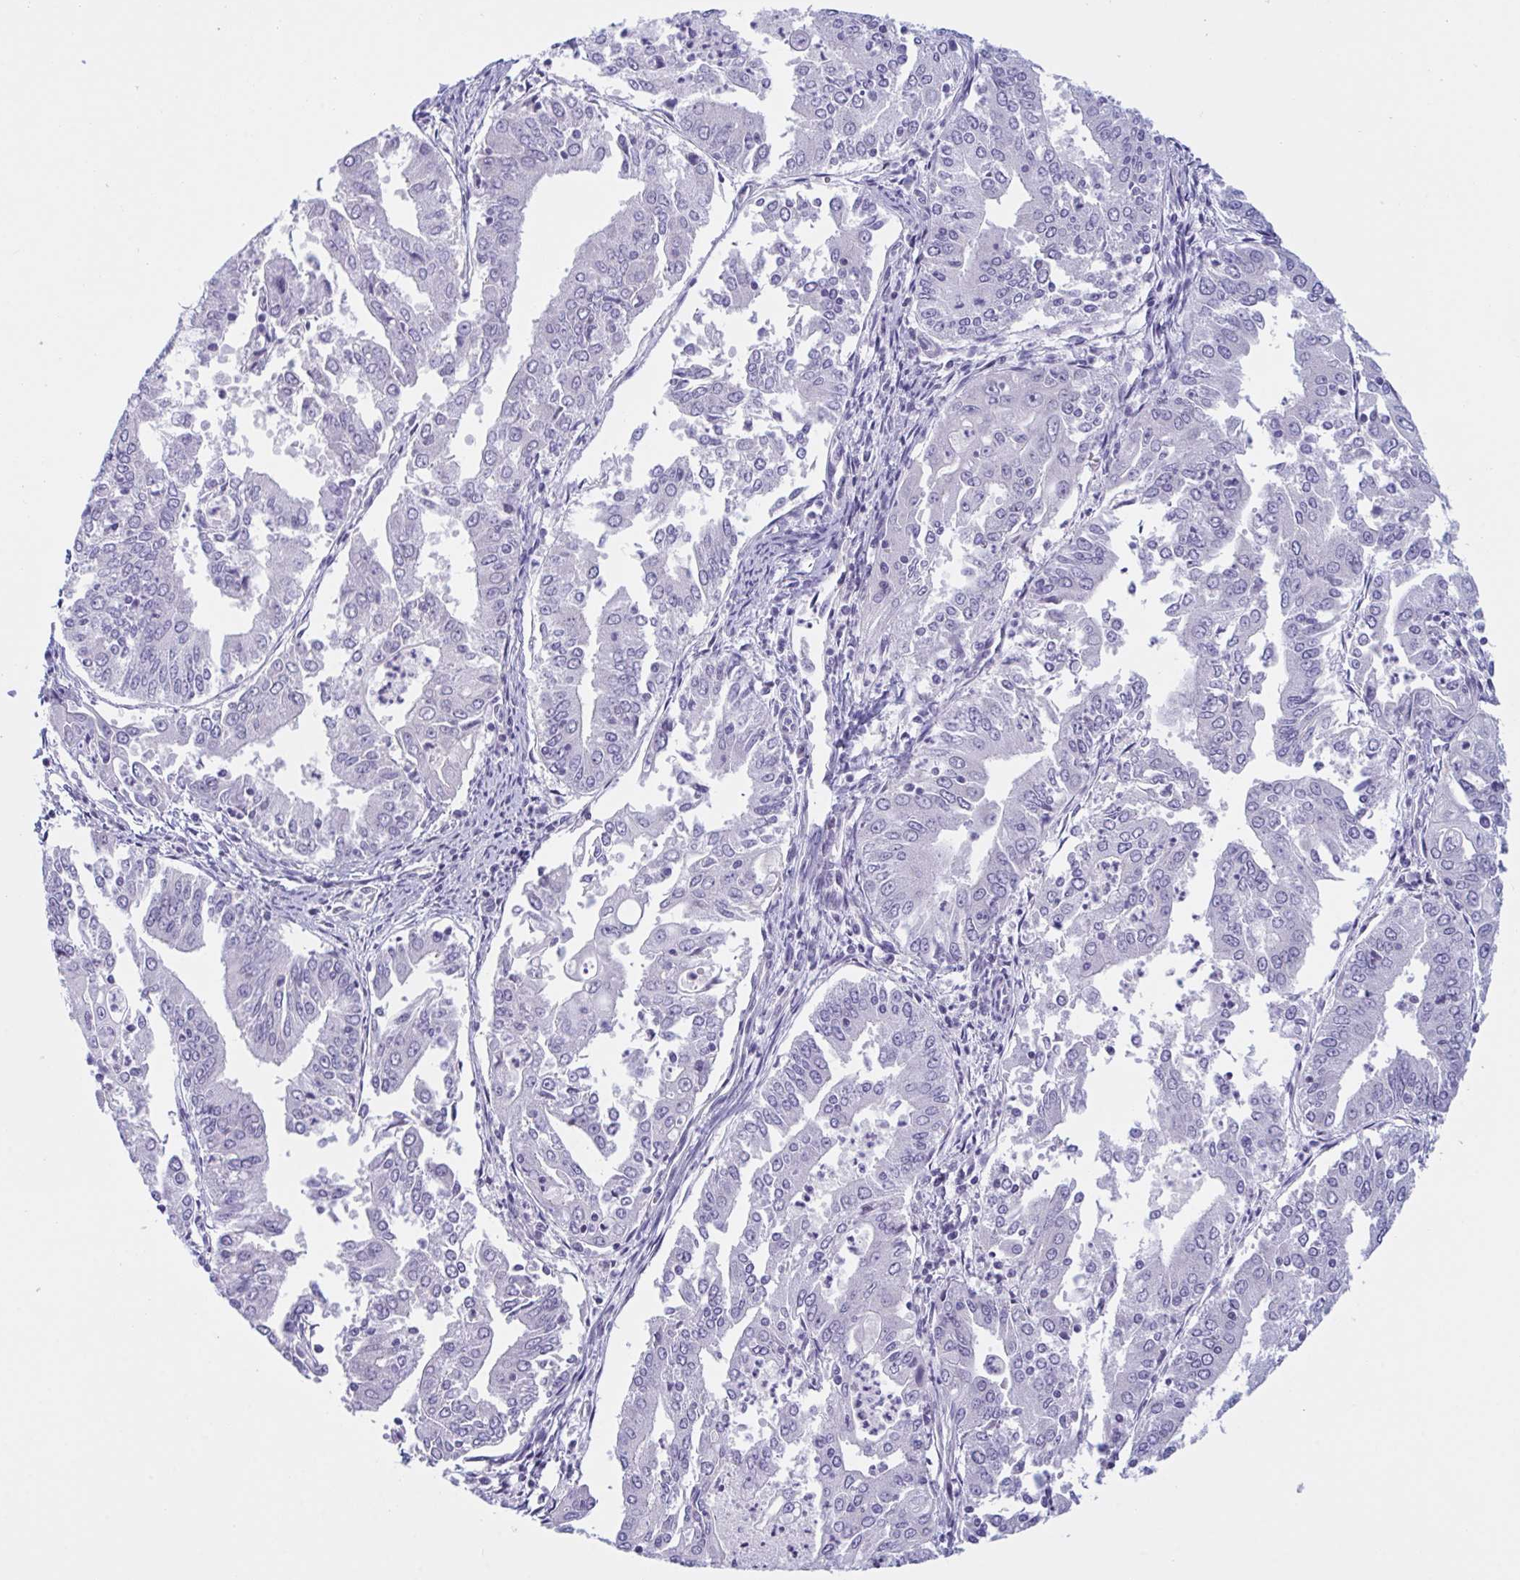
{"staining": {"intensity": "negative", "quantity": "none", "location": "none"}, "tissue": "cervical cancer", "cell_type": "Tumor cells", "image_type": "cancer", "snomed": [{"axis": "morphology", "description": "Adenocarcinoma, NOS"}, {"axis": "topography", "description": "Cervix"}], "caption": "Immunohistochemistry image of neoplastic tissue: human cervical cancer (adenocarcinoma) stained with DAB exhibits no significant protein expression in tumor cells. The staining is performed using DAB (3,3'-diaminobenzidine) brown chromogen with nuclei counter-stained in using hematoxylin.", "gene": "NAA30", "patient": {"sex": "female", "age": 56}}